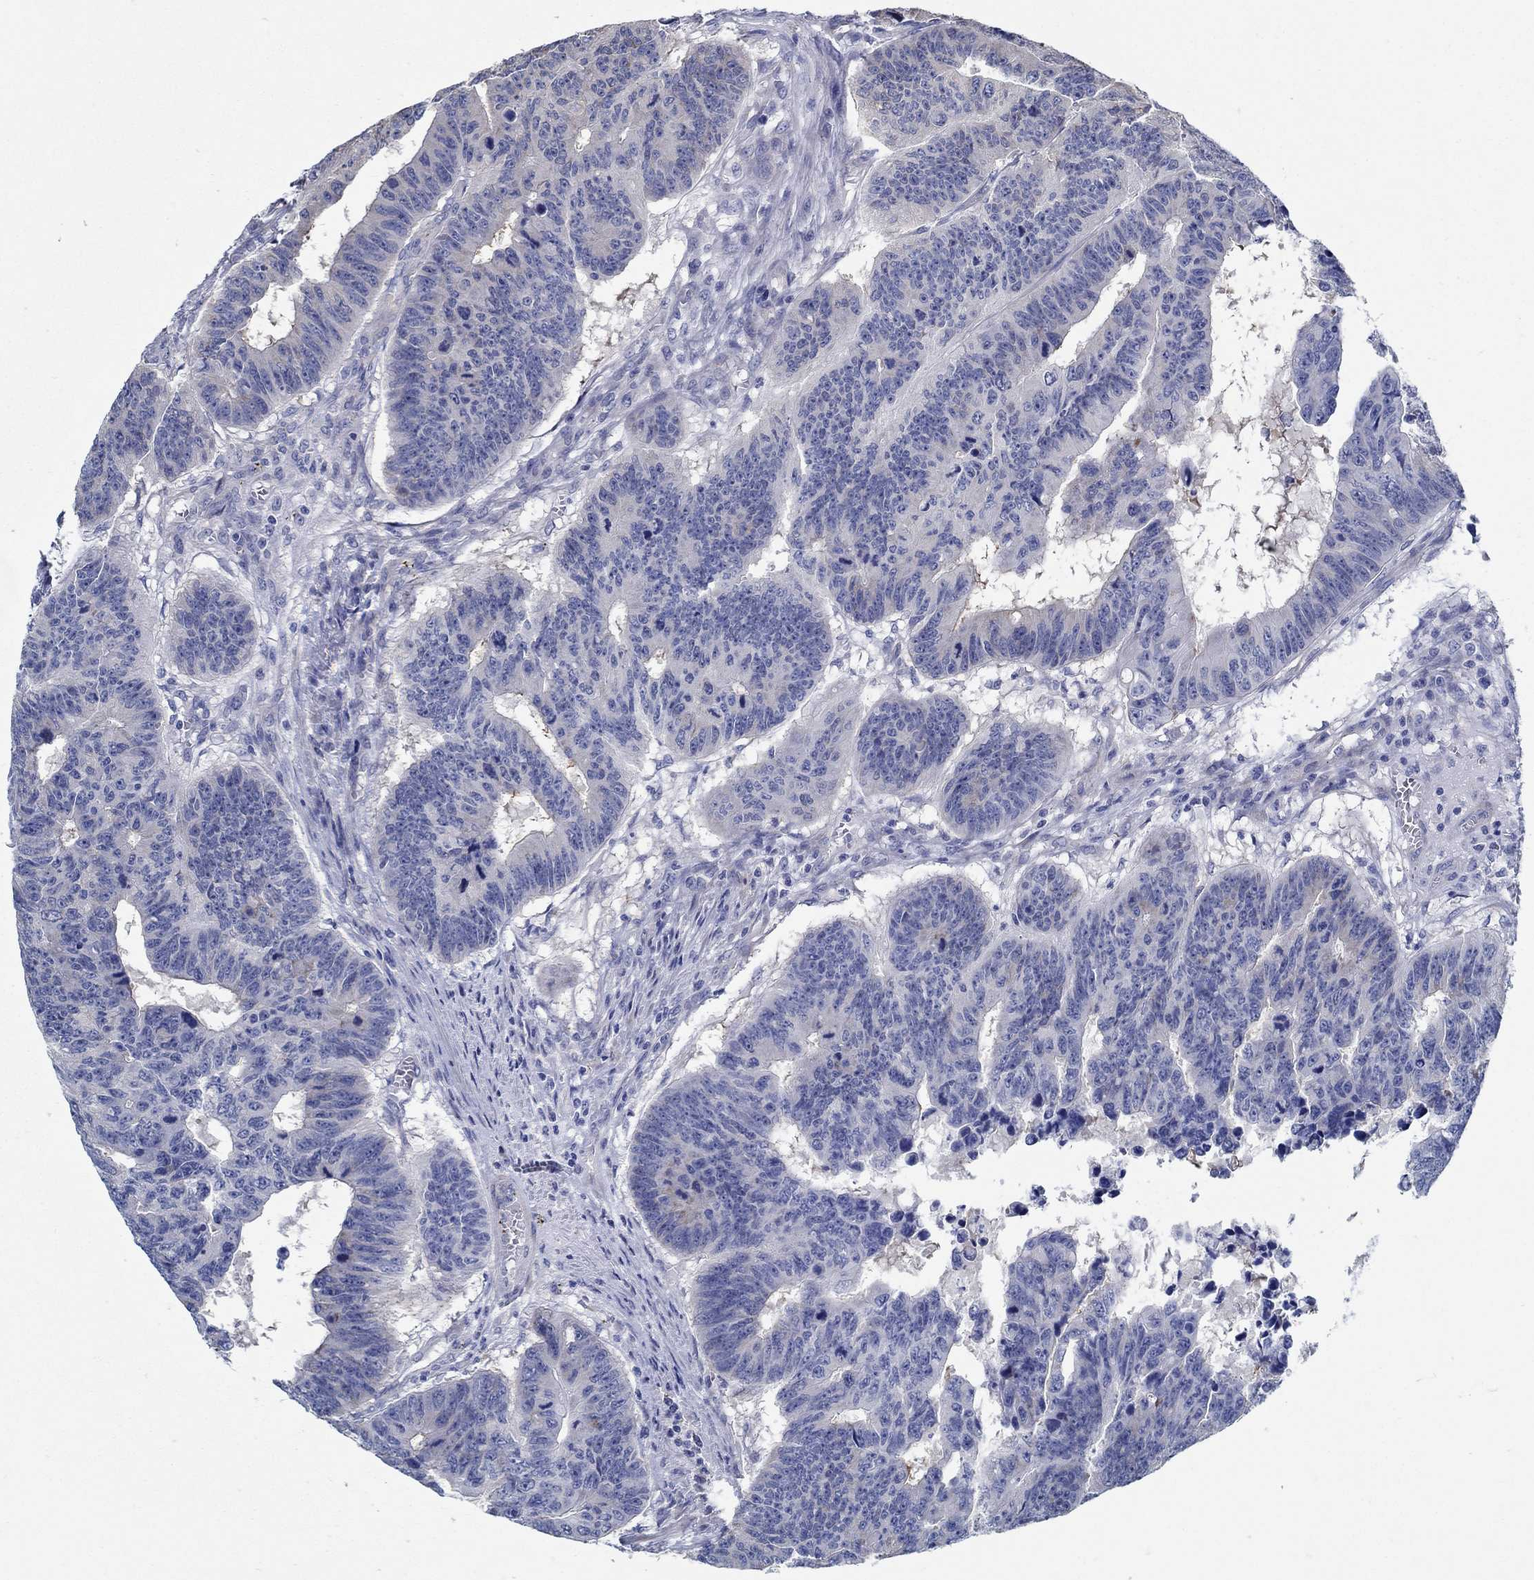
{"staining": {"intensity": "negative", "quantity": "none", "location": "none"}, "tissue": "colorectal cancer", "cell_type": "Tumor cells", "image_type": "cancer", "snomed": [{"axis": "morphology", "description": "Adenocarcinoma, NOS"}, {"axis": "topography", "description": "Appendix"}, {"axis": "topography", "description": "Colon"}, {"axis": "topography", "description": "Cecum"}, {"axis": "topography", "description": "Colon asc"}], "caption": "Immunohistochemistry (IHC) photomicrograph of neoplastic tissue: human adenocarcinoma (colorectal) stained with DAB displays no significant protein expression in tumor cells.", "gene": "C15orf39", "patient": {"sex": "female", "age": 85}}